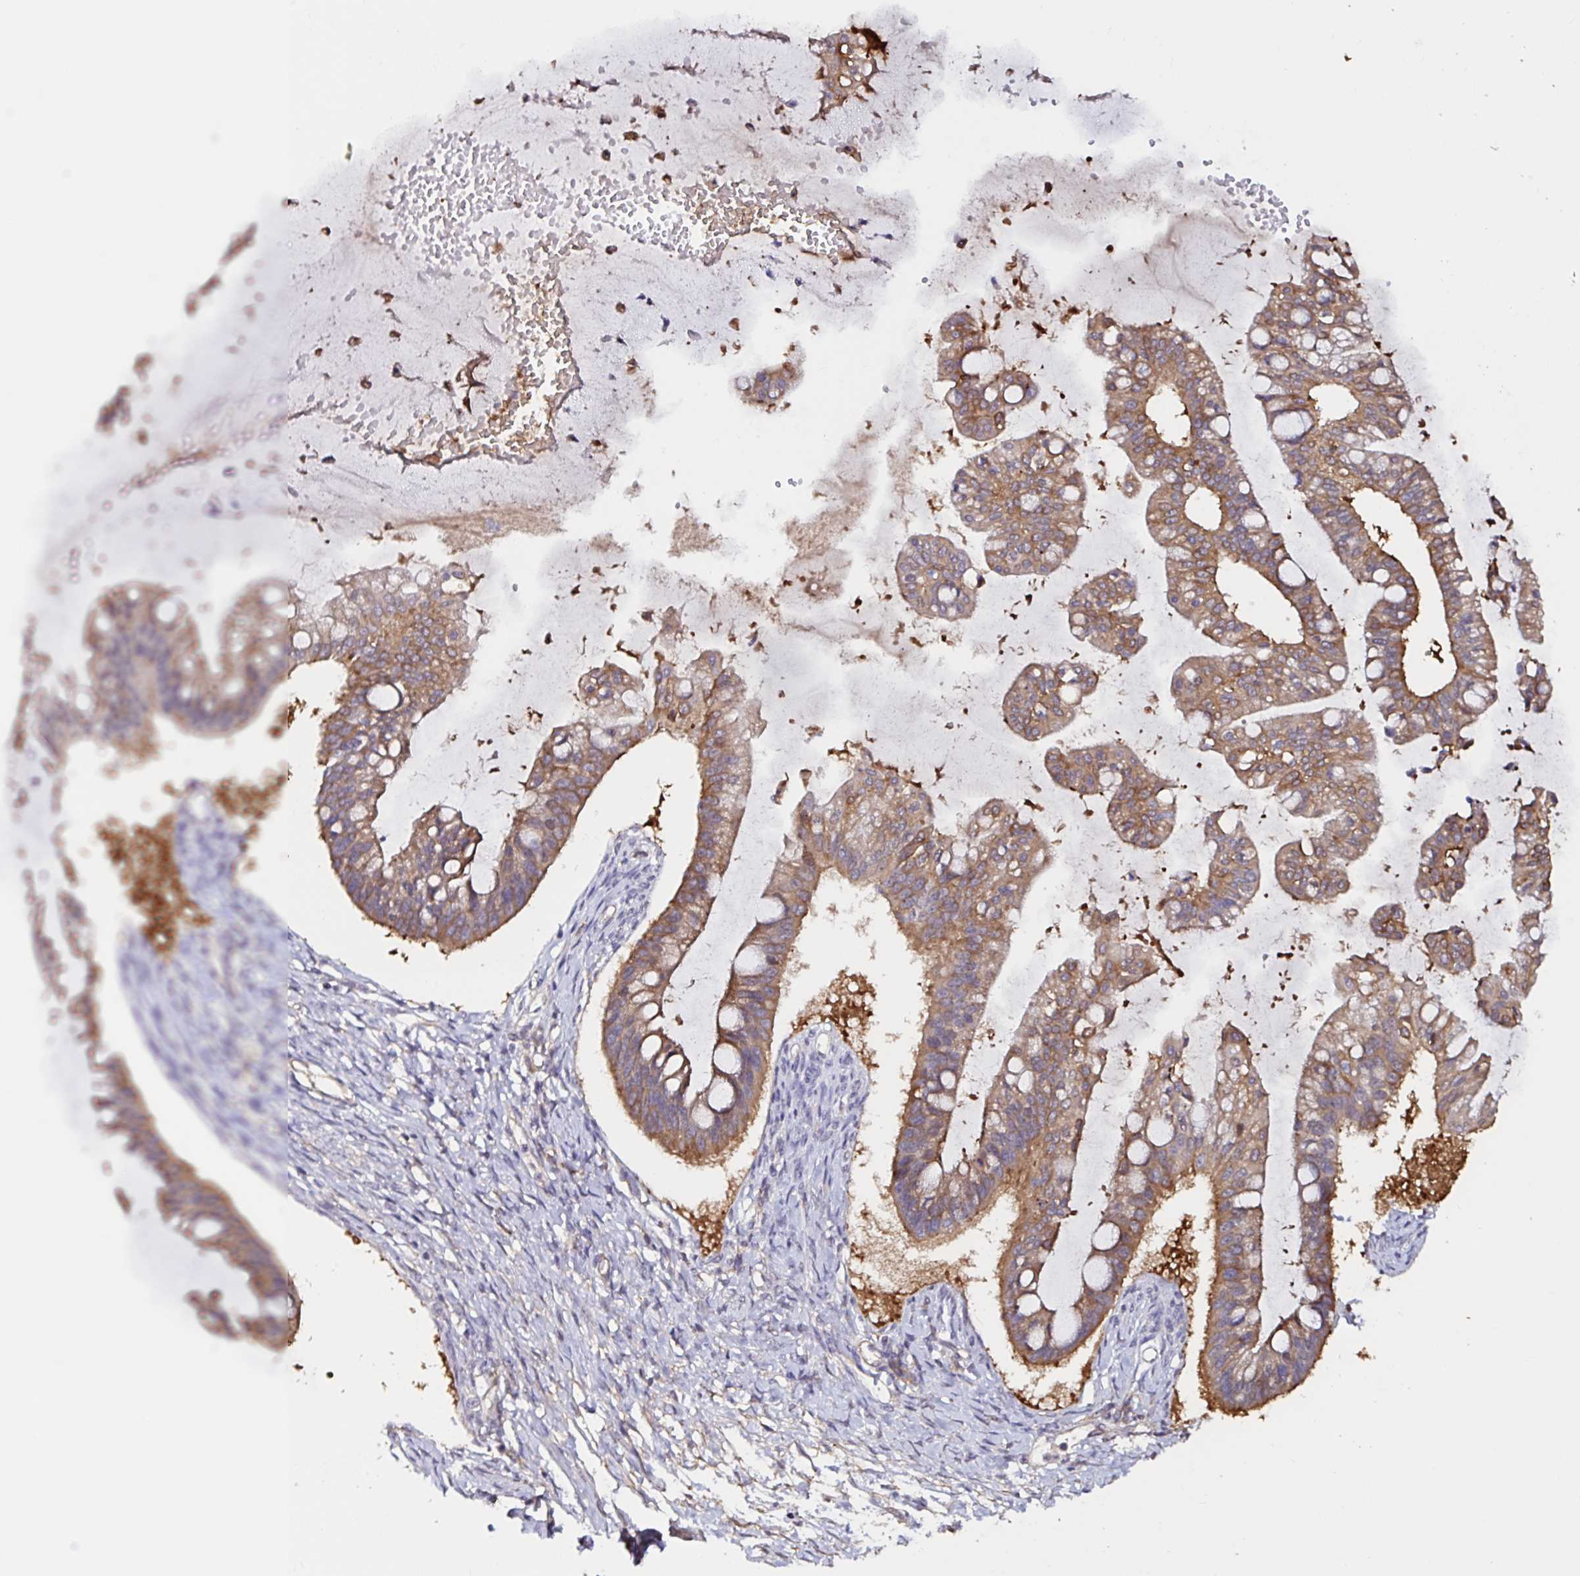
{"staining": {"intensity": "moderate", "quantity": ">75%", "location": "cytoplasmic/membranous"}, "tissue": "ovarian cancer", "cell_type": "Tumor cells", "image_type": "cancer", "snomed": [{"axis": "morphology", "description": "Cystadenocarcinoma, mucinous, NOS"}, {"axis": "topography", "description": "Ovary"}], "caption": "Immunohistochemistry of human ovarian cancer (mucinous cystadenocarcinoma) exhibits medium levels of moderate cytoplasmic/membranous positivity in about >75% of tumor cells.", "gene": "RSRP1", "patient": {"sex": "female", "age": 73}}